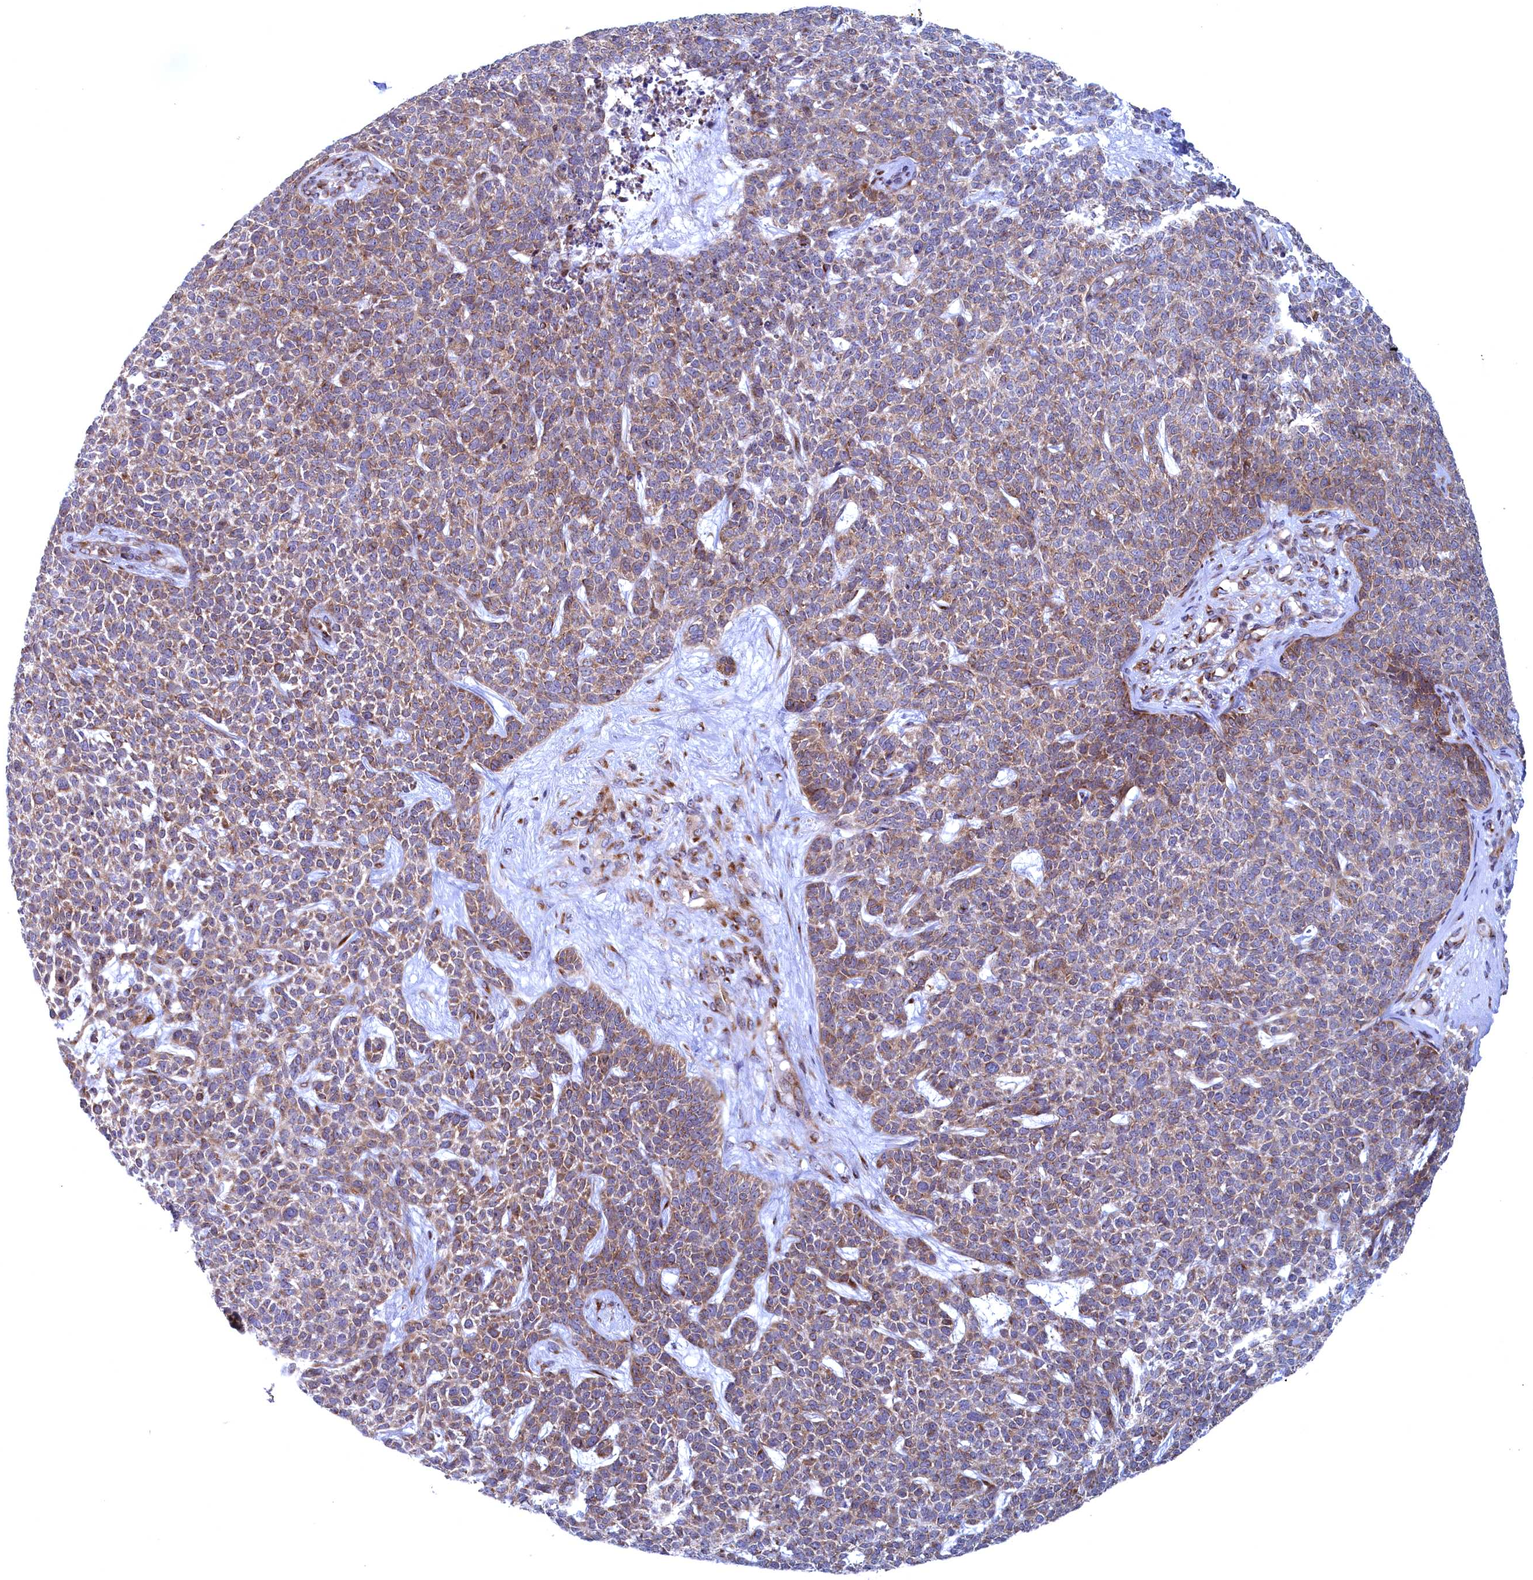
{"staining": {"intensity": "weak", "quantity": "25%-75%", "location": "cytoplasmic/membranous"}, "tissue": "skin cancer", "cell_type": "Tumor cells", "image_type": "cancer", "snomed": [{"axis": "morphology", "description": "Basal cell carcinoma"}, {"axis": "topography", "description": "Skin"}], "caption": "Tumor cells reveal low levels of weak cytoplasmic/membranous staining in approximately 25%-75% of cells in basal cell carcinoma (skin). (DAB IHC with brightfield microscopy, high magnification).", "gene": "MTFMT", "patient": {"sex": "female", "age": 84}}